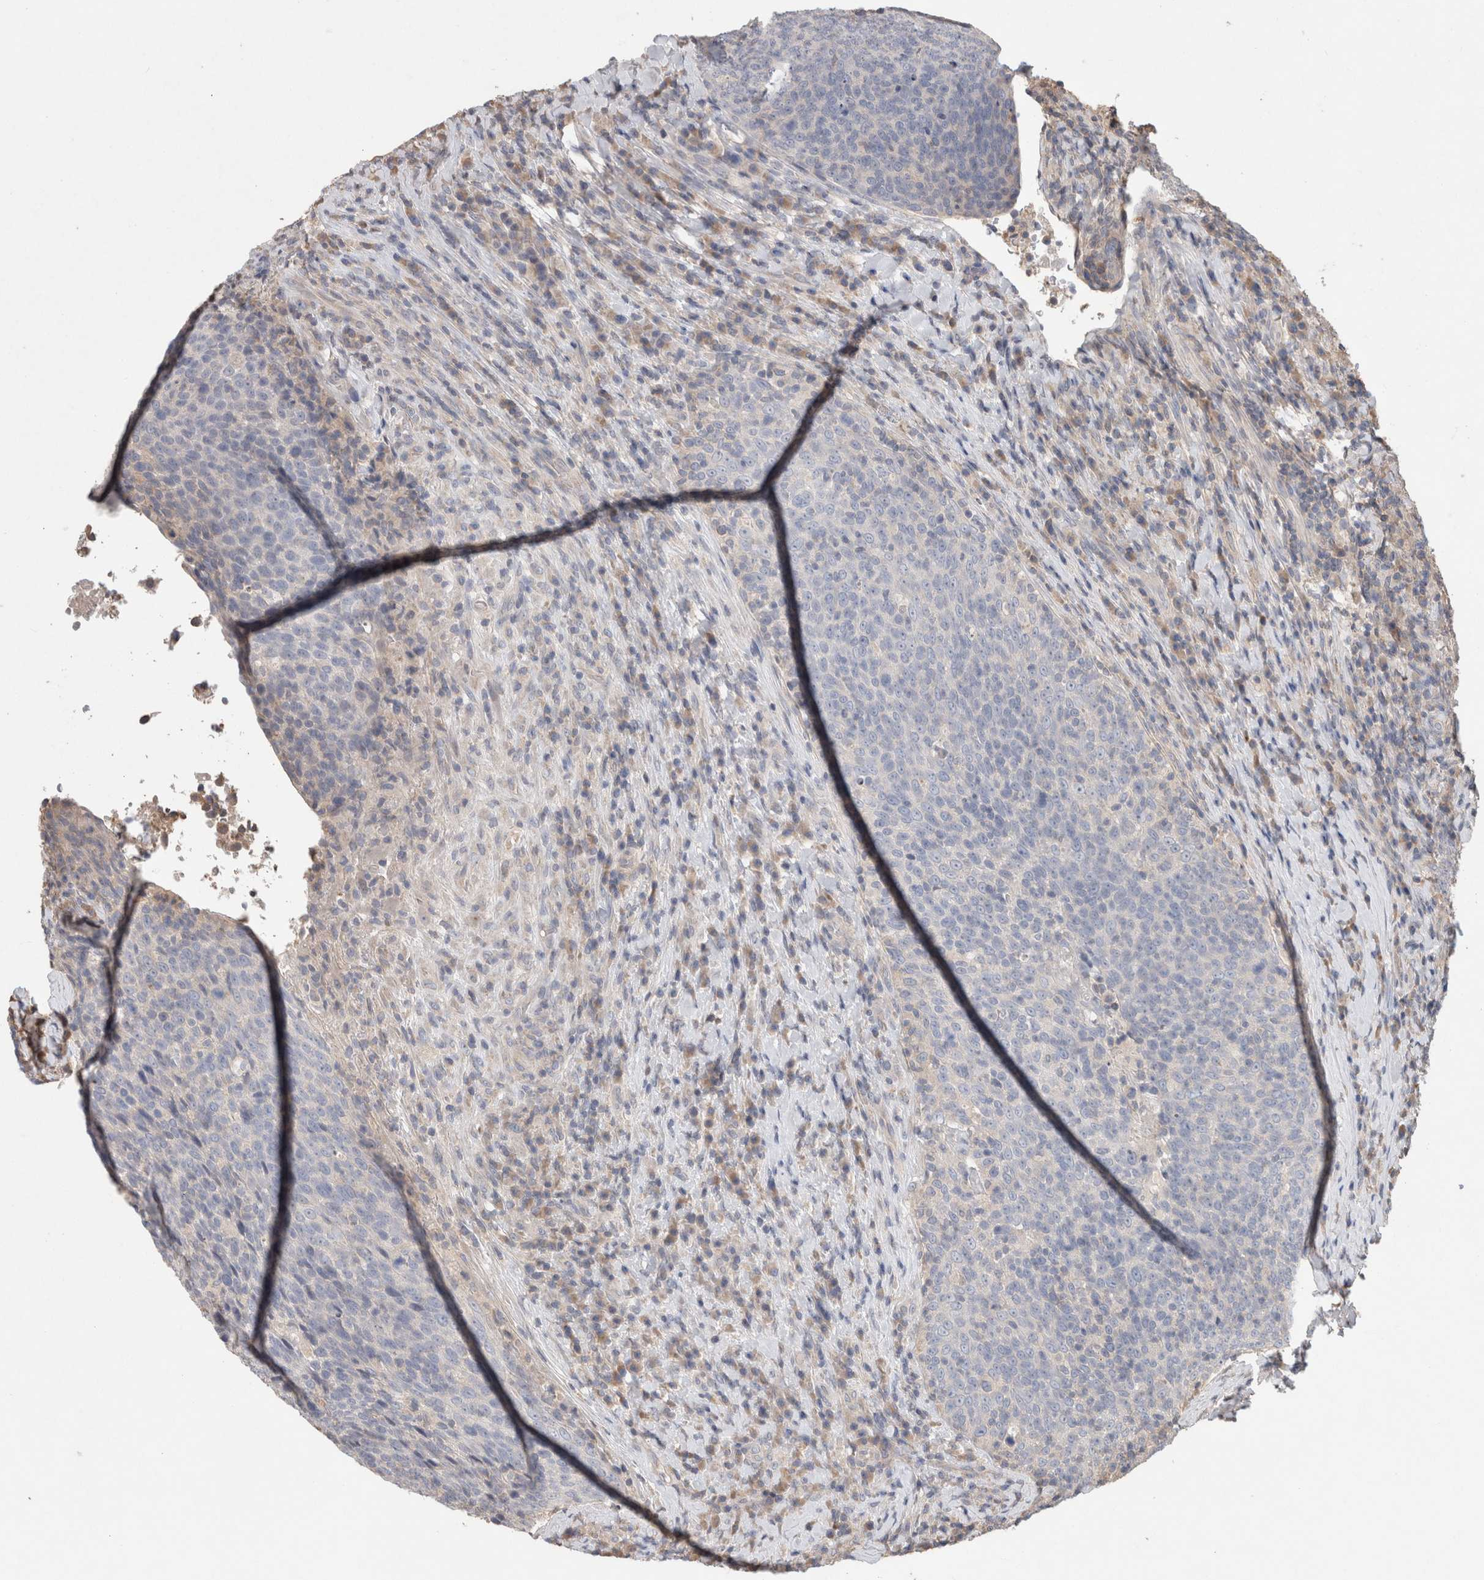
{"staining": {"intensity": "negative", "quantity": "none", "location": "none"}, "tissue": "head and neck cancer", "cell_type": "Tumor cells", "image_type": "cancer", "snomed": [{"axis": "morphology", "description": "Squamous cell carcinoma, NOS"}, {"axis": "morphology", "description": "Squamous cell carcinoma, metastatic, NOS"}, {"axis": "topography", "description": "Lymph node"}, {"axis": "topography", "description": "Head-Neck"}], "caption": "High power microscopy image of an IHC image of head and neck cancer, revealing no significant expression in tumor cells.", "gene": "TRIM5", "patient": {"sex": "male", "age": 62}}